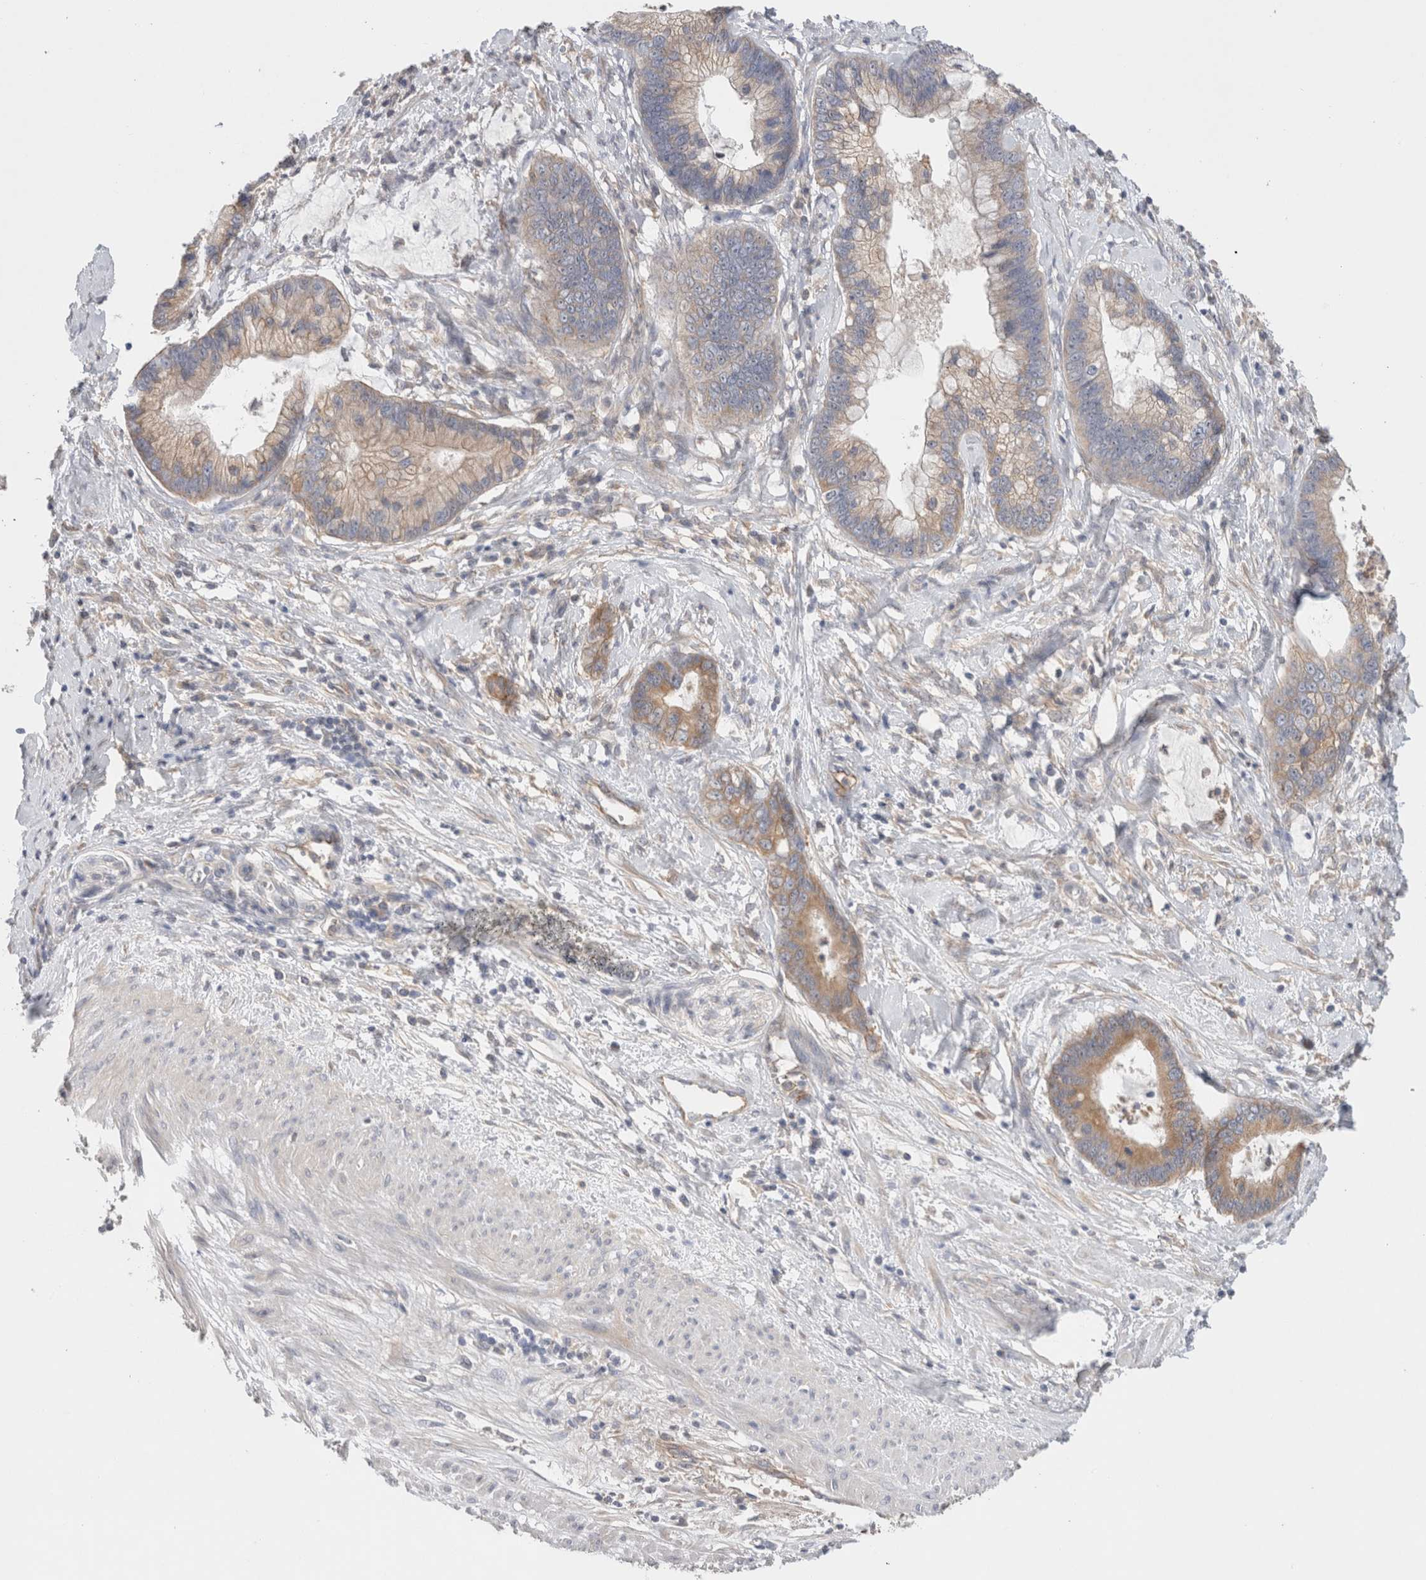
{"staining": {"intensity": "weak", "quantity": ">75%", "location": "cytoplasmic/membranous"}, "tissue": "cervical cancer", "cell_type": "Tumor cells", "image_type": "cancer", "snomed": [{"axis": "morphology", "description": "Adenocarcinoma, NOS"}, {"axis": "topography", "description": "Cervix"}], "caption": "Cervical cancer stained for a protein (brown) shows weak cytoplasmic/membranous positive positivity in approximately >75% of tumor cells.", "gene": "SGK3", "patient": {"sex": "female", "age": 44}}